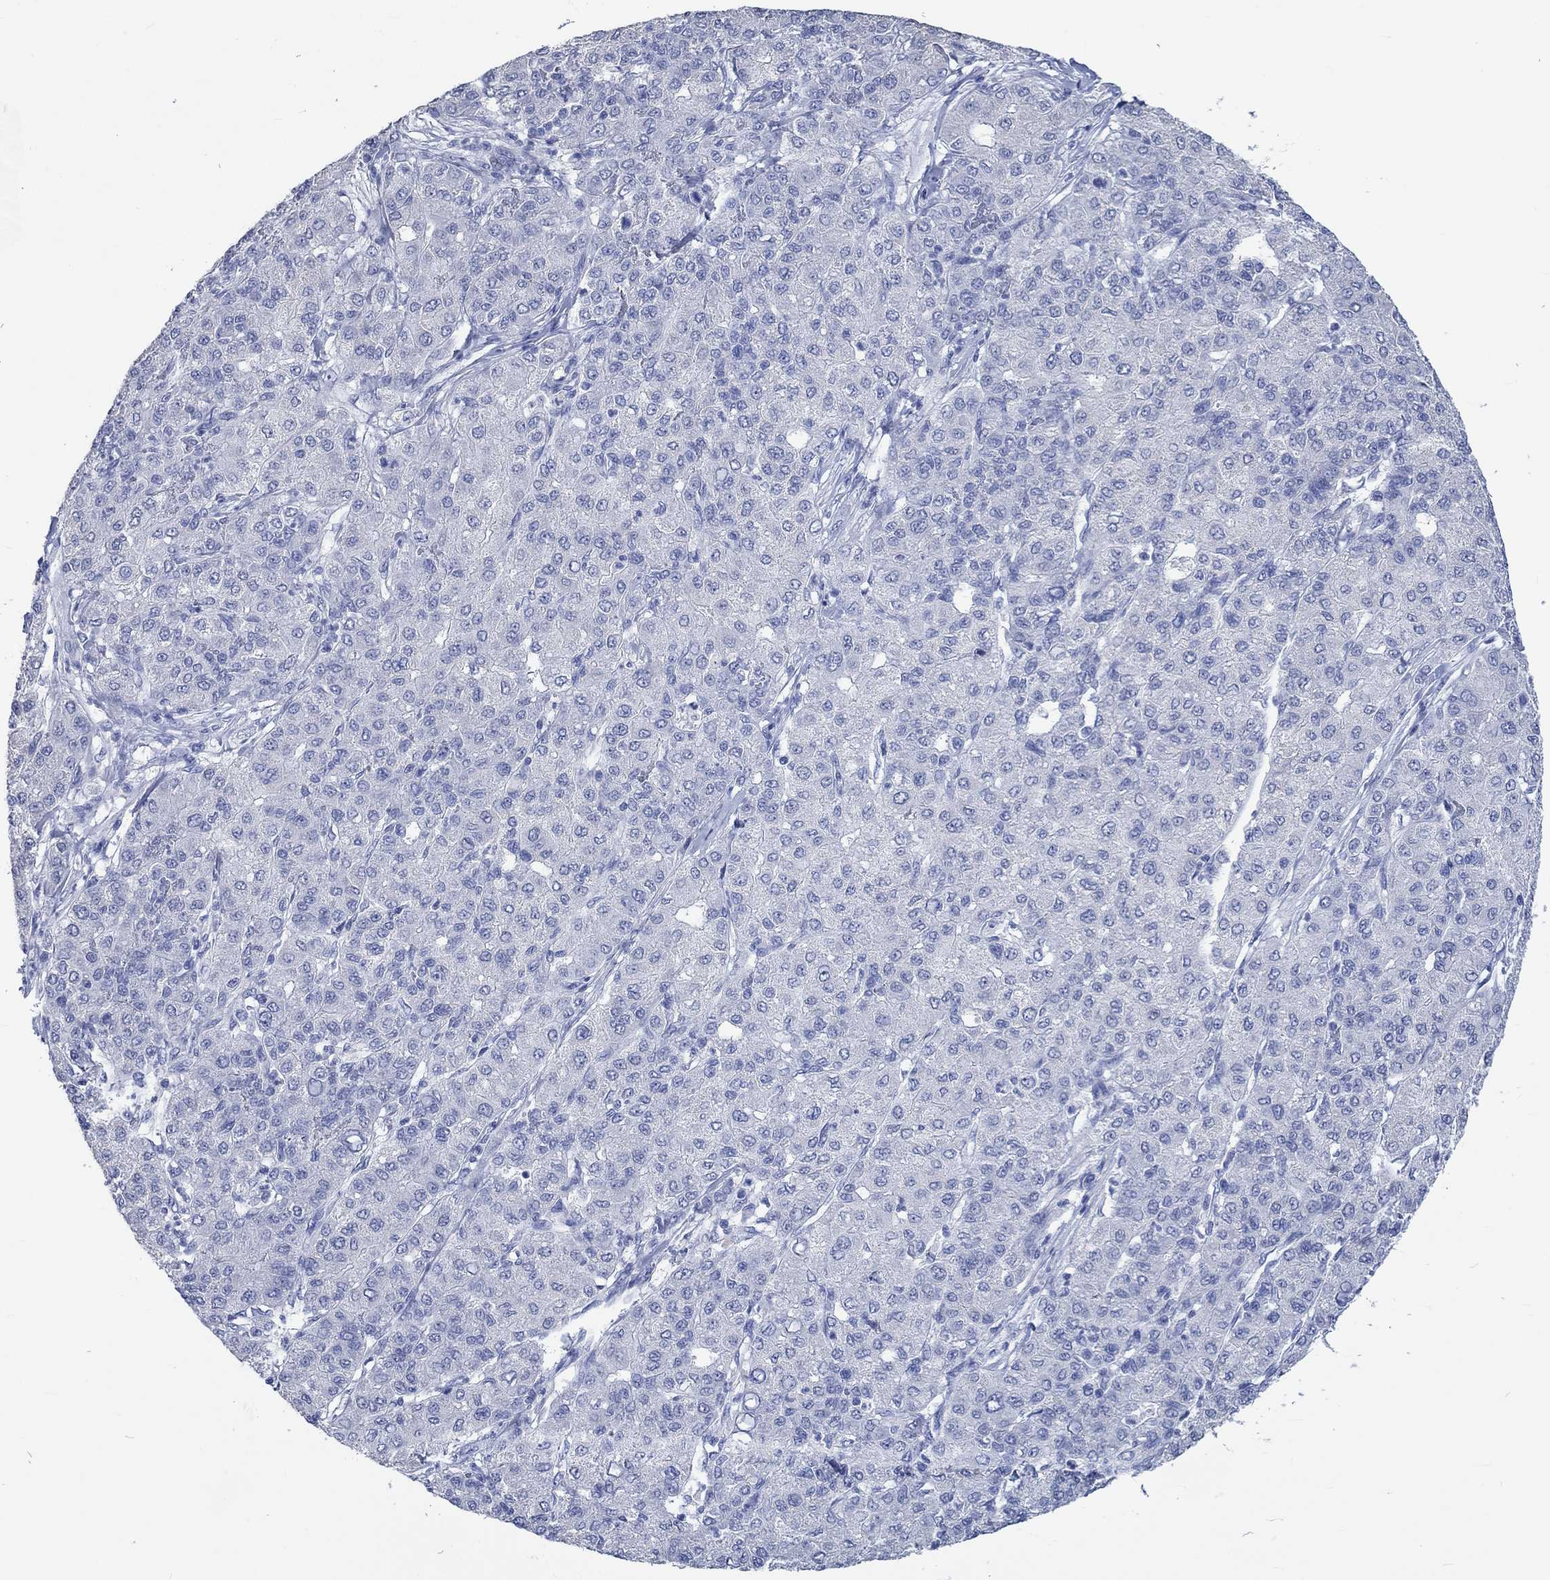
{"staining": {"intensity": "negative", "quantity": "none", "location": "none"}, "tissue": "liver cancer", "cell_type": "Tumor cells", "image_type": "cancer", "snomed": [{"axis": "morphology", "description": "Carcinoma, Hepatocellular, NOS"}, {"axis": "topography", "description": "Liver"}], "caption": "Histopathology image shows no protein positivity in tumor cells of liver cancer tissue. (DAB (3,3'-diaminobenzidine) immunohistochemistry (IHC) visualized using brightfield microscopy, high magnification).", "gene": "C4orf47", "patient": {"sex": "male", "age": 65}}